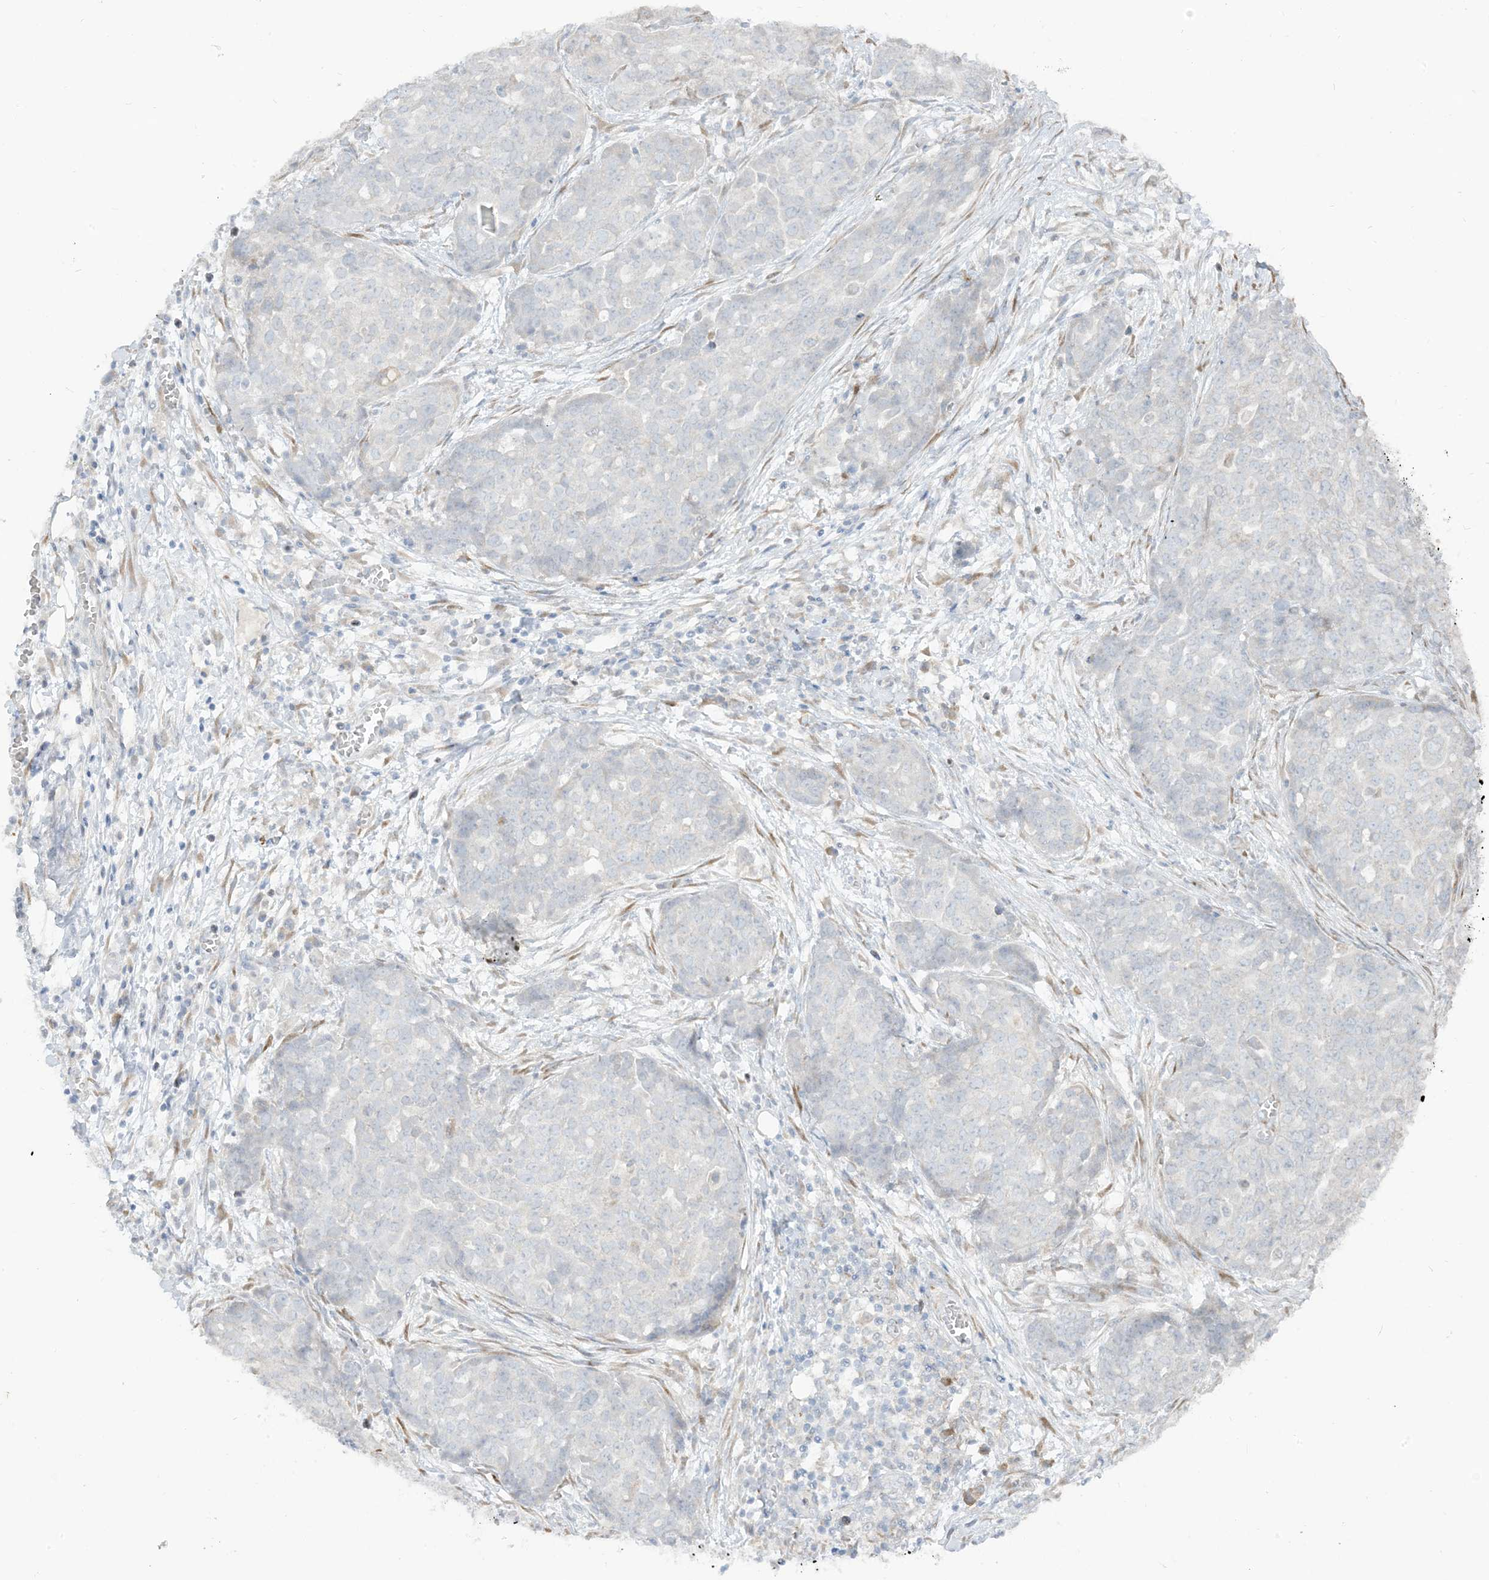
{"staining": {"intensity": "negative", "quantity": "none", "location": "none"}, "tissue": "ovarian cancer", "cell_type": "Tumor cells", "image_type": "cancer", "snomed": [{"axis": "morphology", "description": "Cystadenocarcinoma, serous, NOS"}, {"axis": "topography", "description": "Soft tissue"}, {"axis": "topography", "description": "Ovary"}], "caption": "A high-resolution histopathology image shows immunohistochemistry staining of ovarian cancer, which reveals no significant staining in tumor cells.", "gene": "LOXL3", "patient": {"sex": "female", "age": 57}}